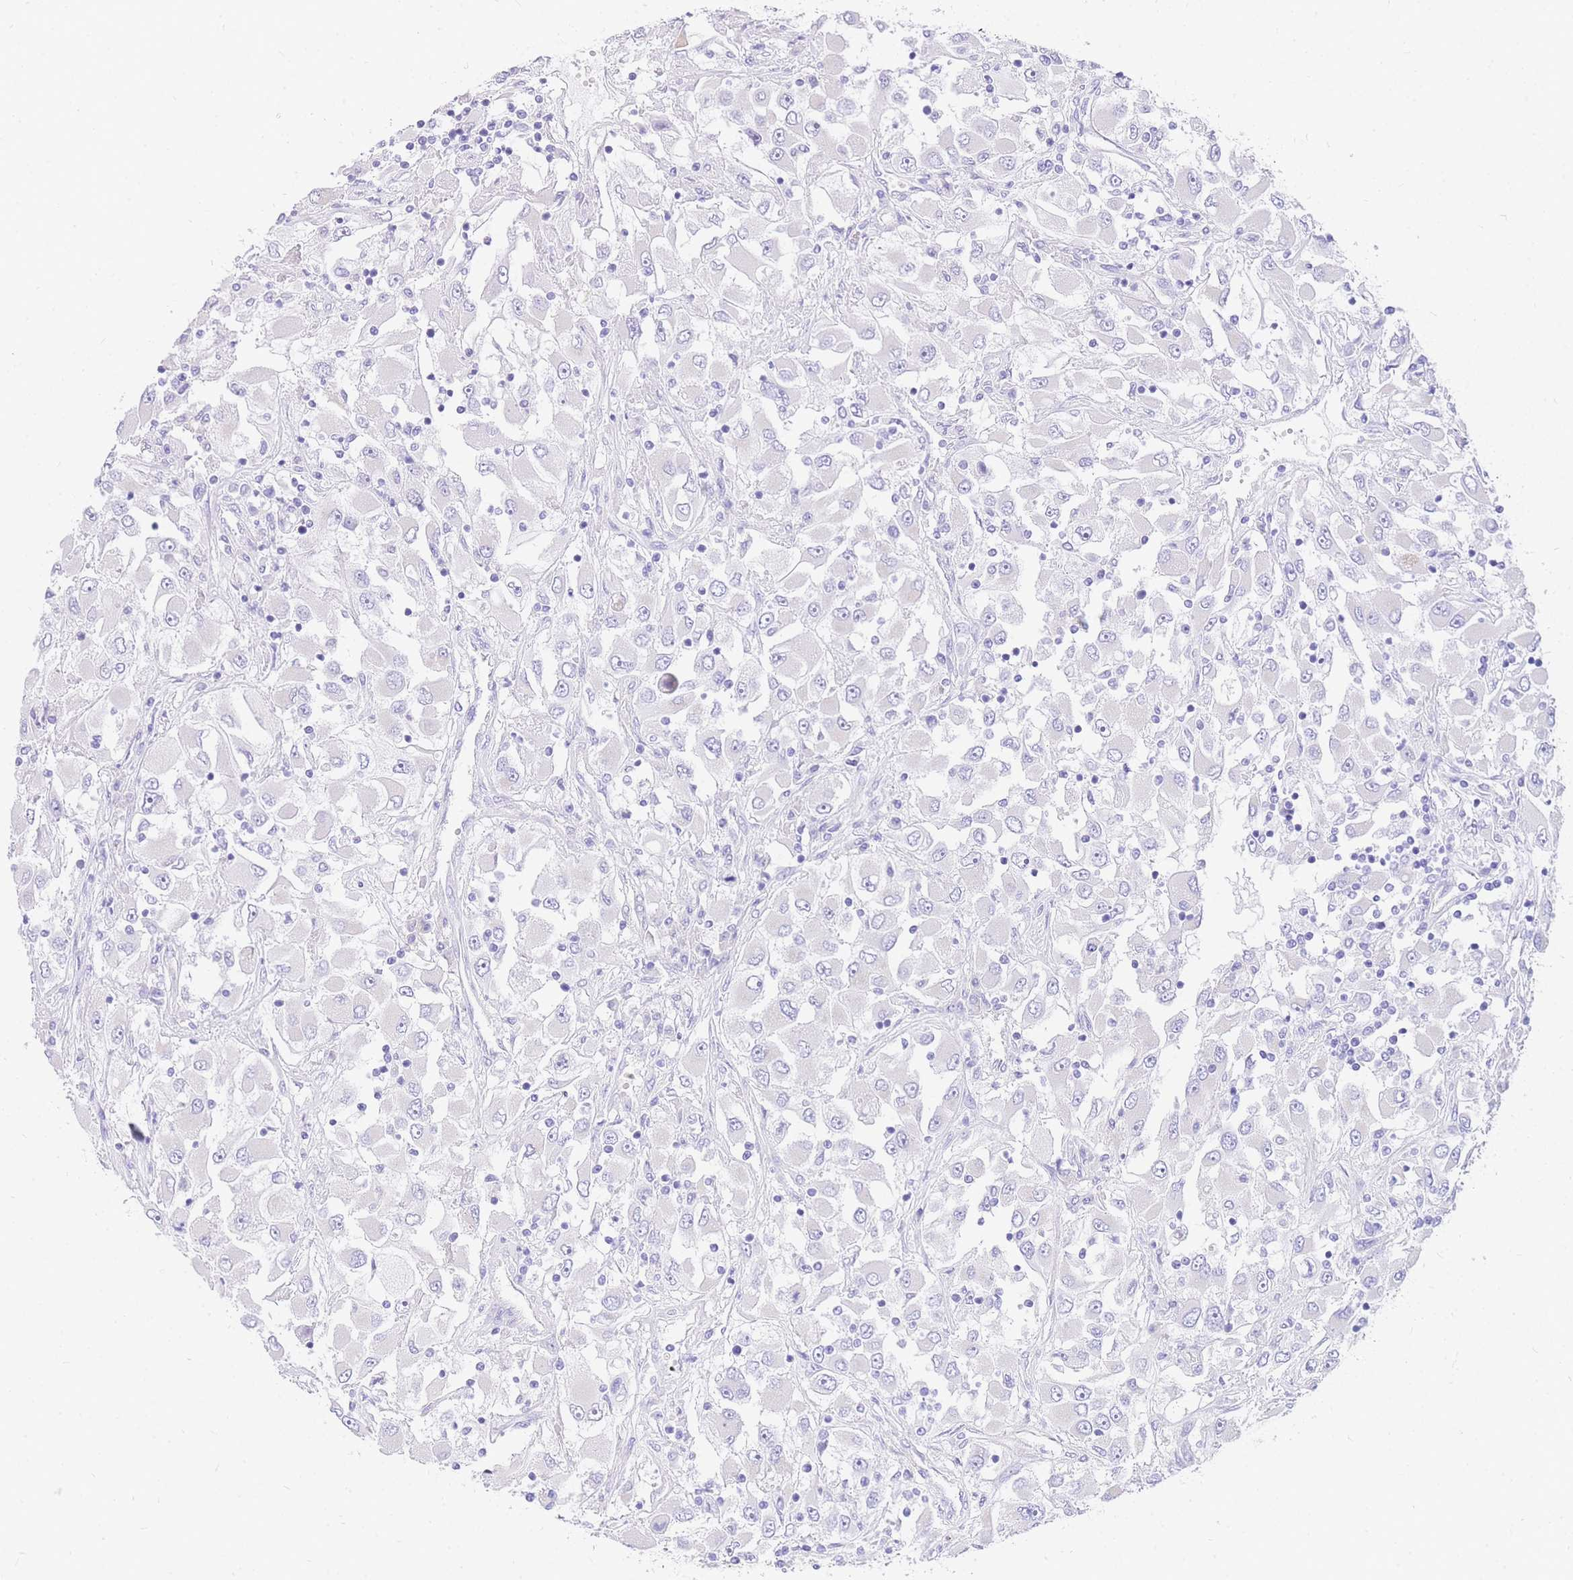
{"staining": {"intensity": "negative", "quantity": "none", "location": "none"}, "tissue": "renal cancer", "cell_type": "Tumor cells", "image_type": "cancer", "snomed": [{"axis": "morphology", "description": "Adenocarcinoma, NOS"}, {"axis": "topography", "description": "Kidney"}], "caption": "Tumor cells show no significant protein positivity in renal cancer.", "gene": "UPK1A", "patient": {"sex": "female", "age": 52}}